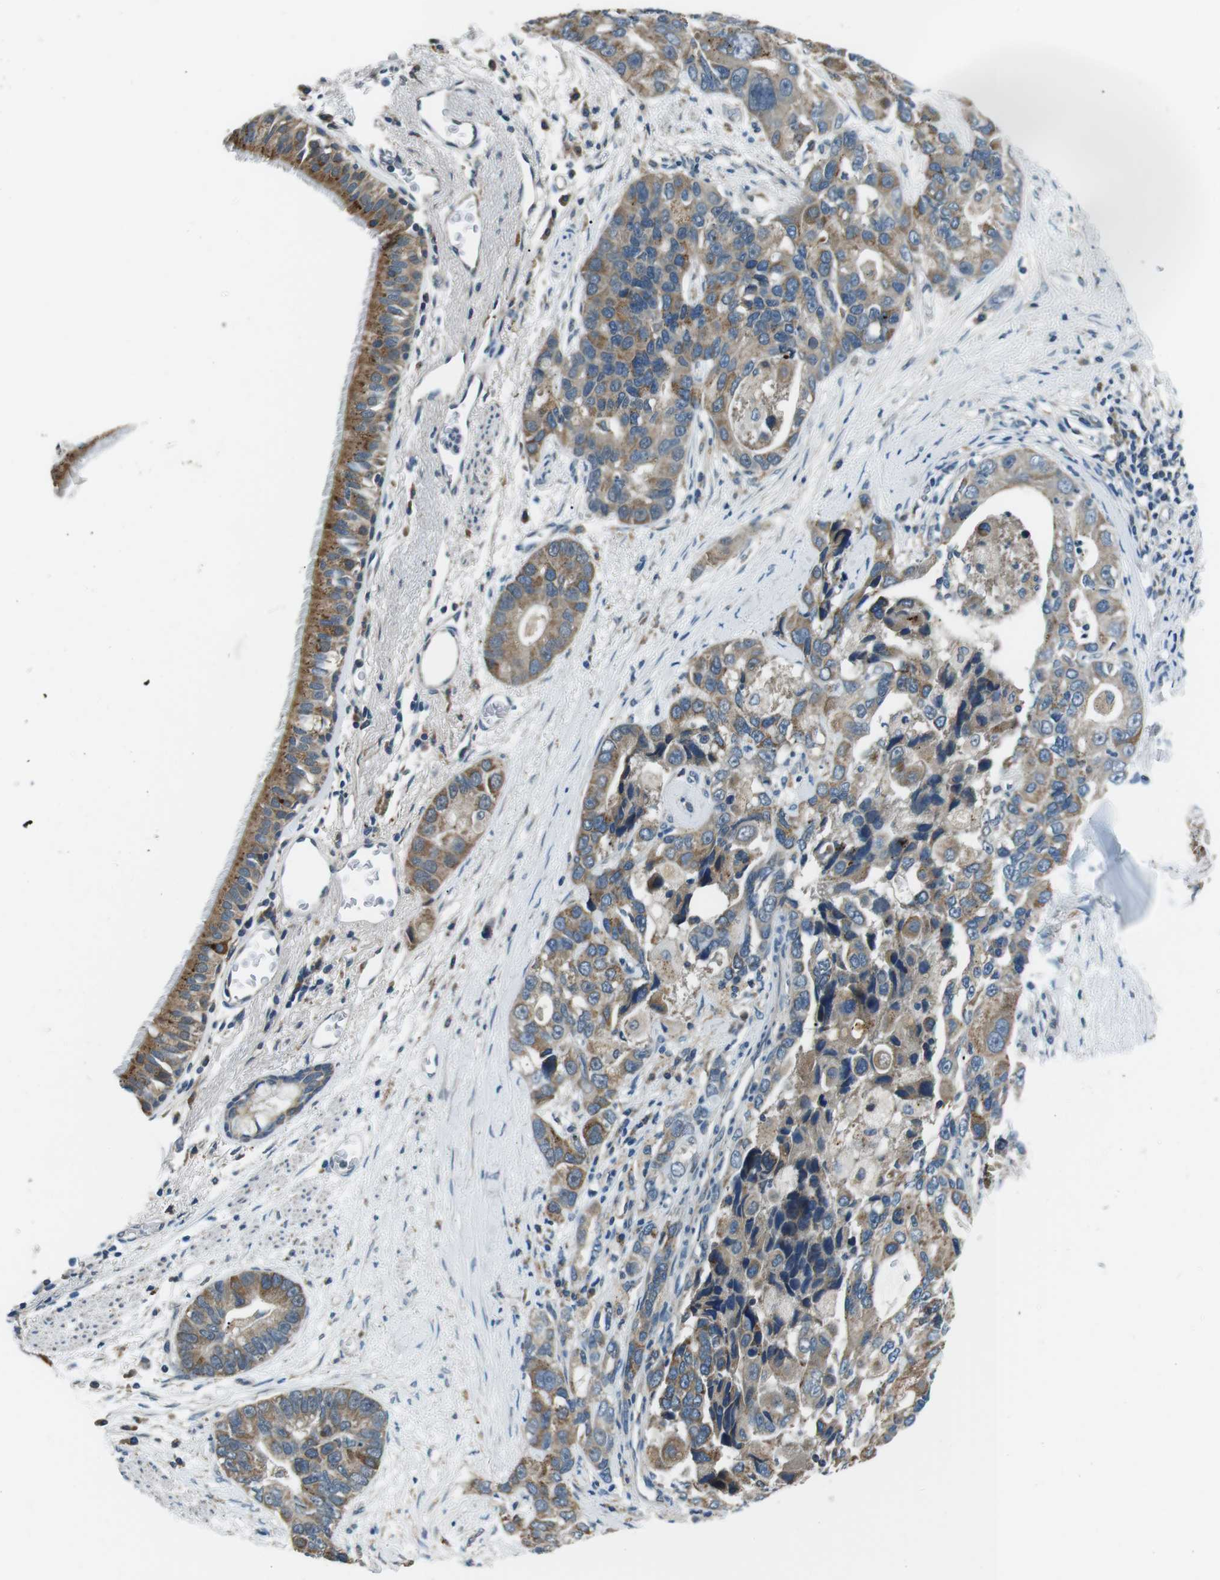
{"staining": {"intensity": "moderate", "quantity": ">75%", "location": "cytoplasmic/membranous"}, "tissue": "bronchus", "cell_type": "Respiratory epithelial cells", "image_type": "normal", "snomed": [{"axis": "morphology", "description": "Normal tissue, NOS"}, {"axis": "morphology", "description": "Adenocarcinoma, NOS"}, {"axis": "morphology", "description": "Adenocarcinoma, metastatic, NOS"}, {"axis": "topography", "description": "Lymph node"}, {"axis": "topography", "description": "Bronchus"}, {"axis": "topography", "description": "Lung"}], "caption": "About >75% of respiratory epithelial cells in unremarkable bronchus reveal moderate cytoplasmic/membranous protein positivity as visualized by brown immunohistochemical staining.", "gene": "FAM3B", "patient": {"sex": "female", "age": 54}}